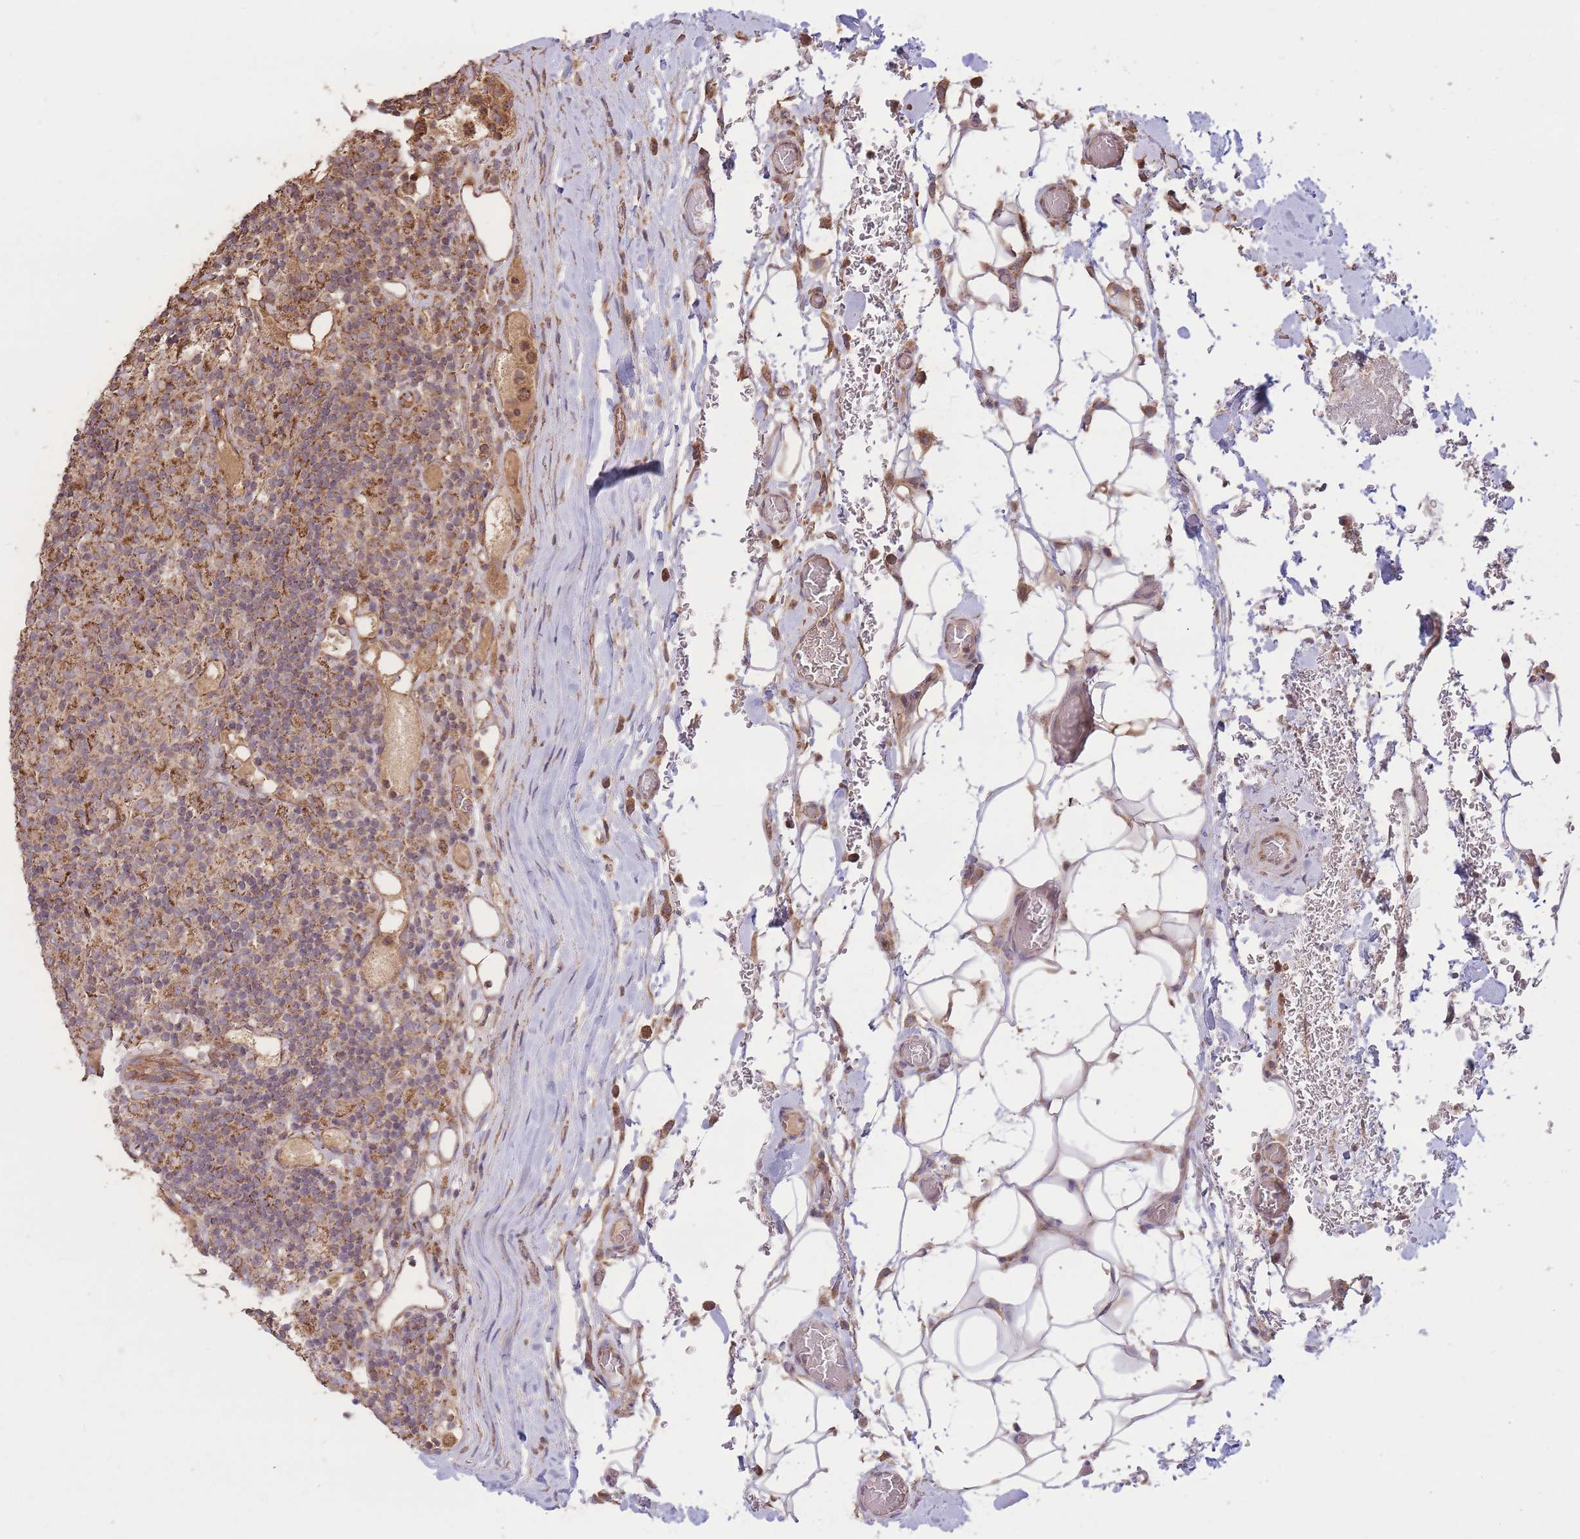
{"staining": {"intensity": "negative", "quantity": "none", "location": "none"}, "tissue": "lymphoma", "cell_type": "Tumor cells", "image_type": "cancer", "snomed": [{"axis": "morphology", "description": "Hodgkin's disease, NOS"}, {"axis": "topography", "description": "Lymph node"}], "caption": "DAB (3,3'-diaminobenzidine) immunohistochemical staining of lymphoma demonstrates no significant positivity in tumor cells.", "gene": "EEF1AKMT1", "patient": {"sex": "male", "age": 70}}